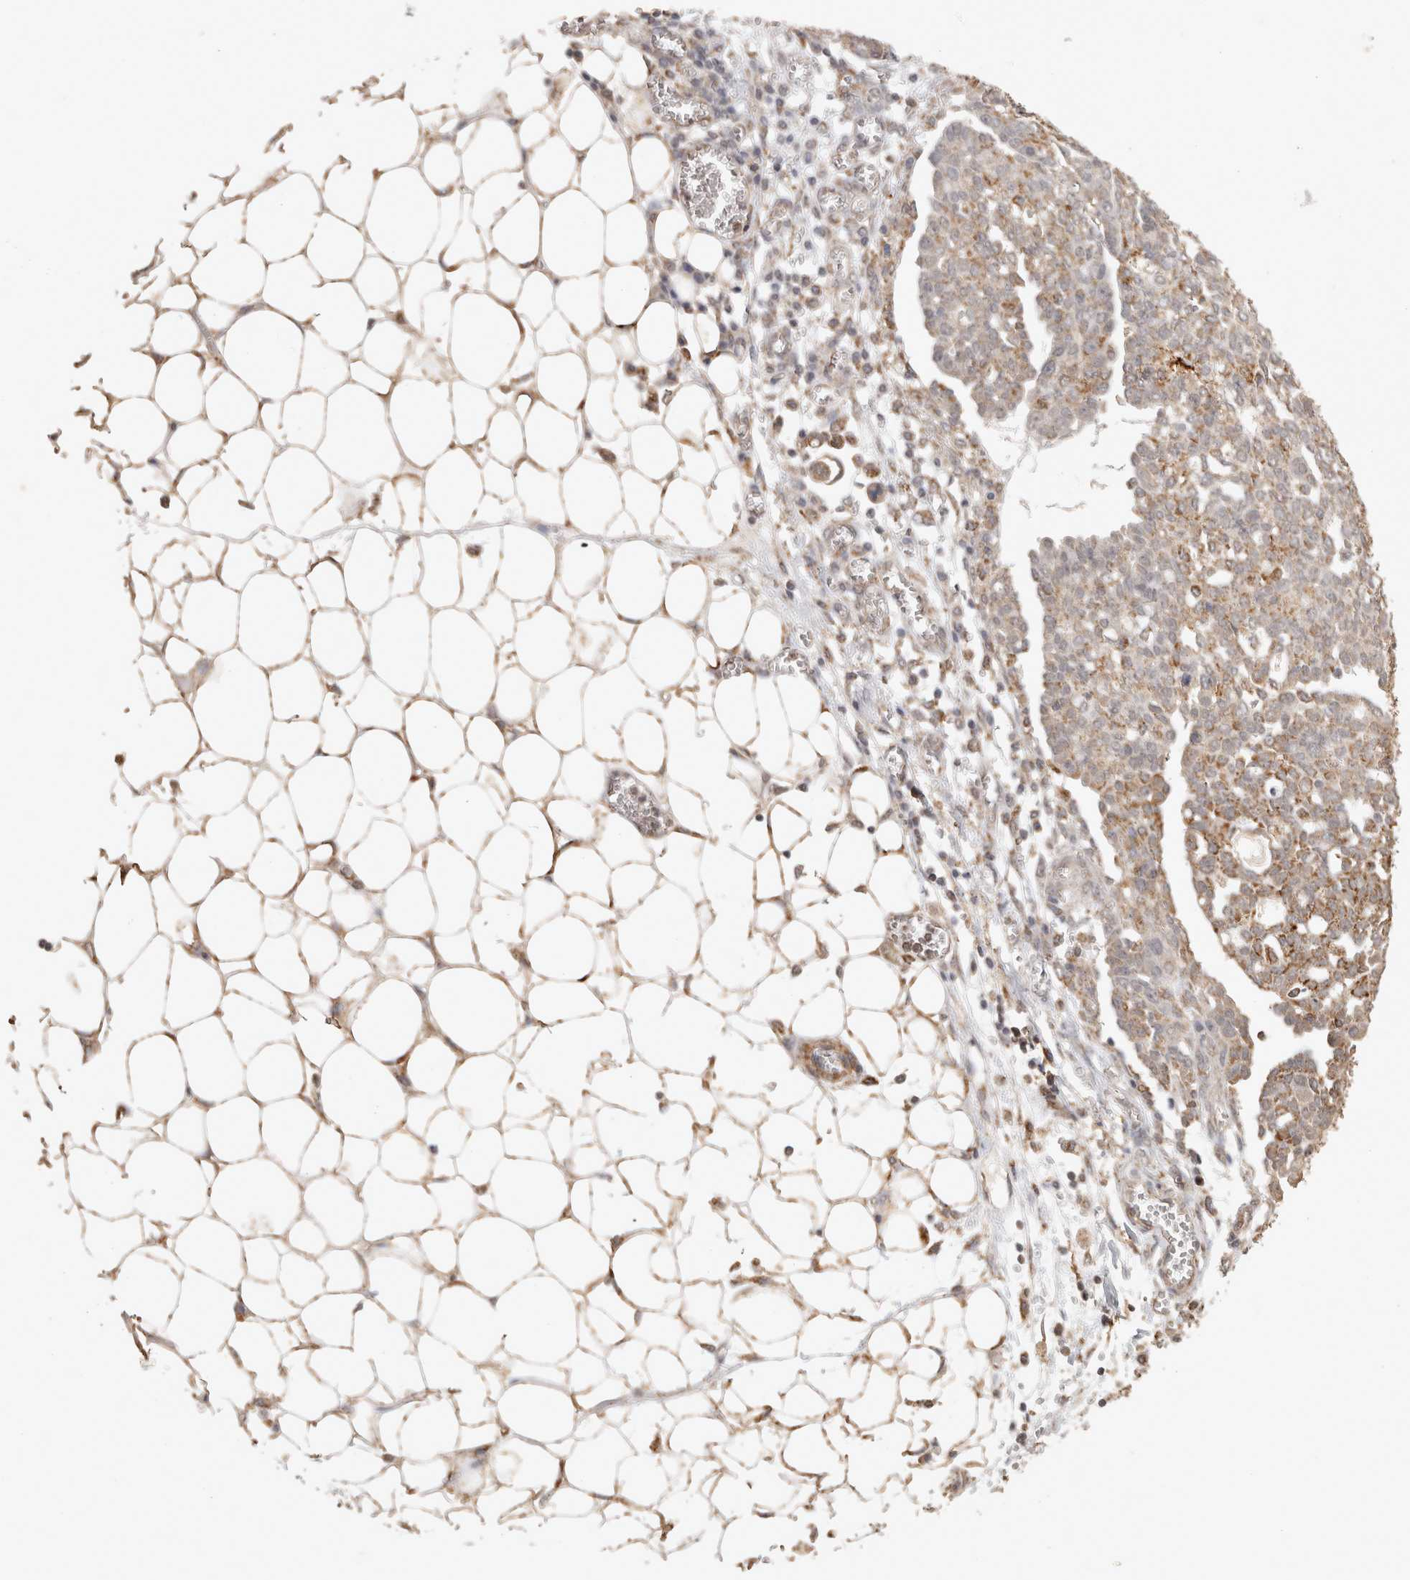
{"staining": {"intensity": "weak", "quantity": ">75%", "location": "cytoplasmic/membranous"}, "tissue": "ovarian cancer", "cell_type": "Tumor cells", "image_type": "cancer", "snomed": [{"axis": "morphology", "description": "Cystadenocarcinoma, serous, NOS"}, {"axis": "topography", "description": "Soft tissue"}, {"axis": "topography", "description": "Ovary"}], "caption": "Immunohistochemistry (DAB (3,3'-diaminobenzidine)) staining of ovarian cancer (serous cystadenocarcinoma) exhibits weak cytoplasmic/membranous protein positivity in approximately >75% of tumor cells.", "gene": "BNIP3L", "patient": {"sex": "female", "age": 57}}